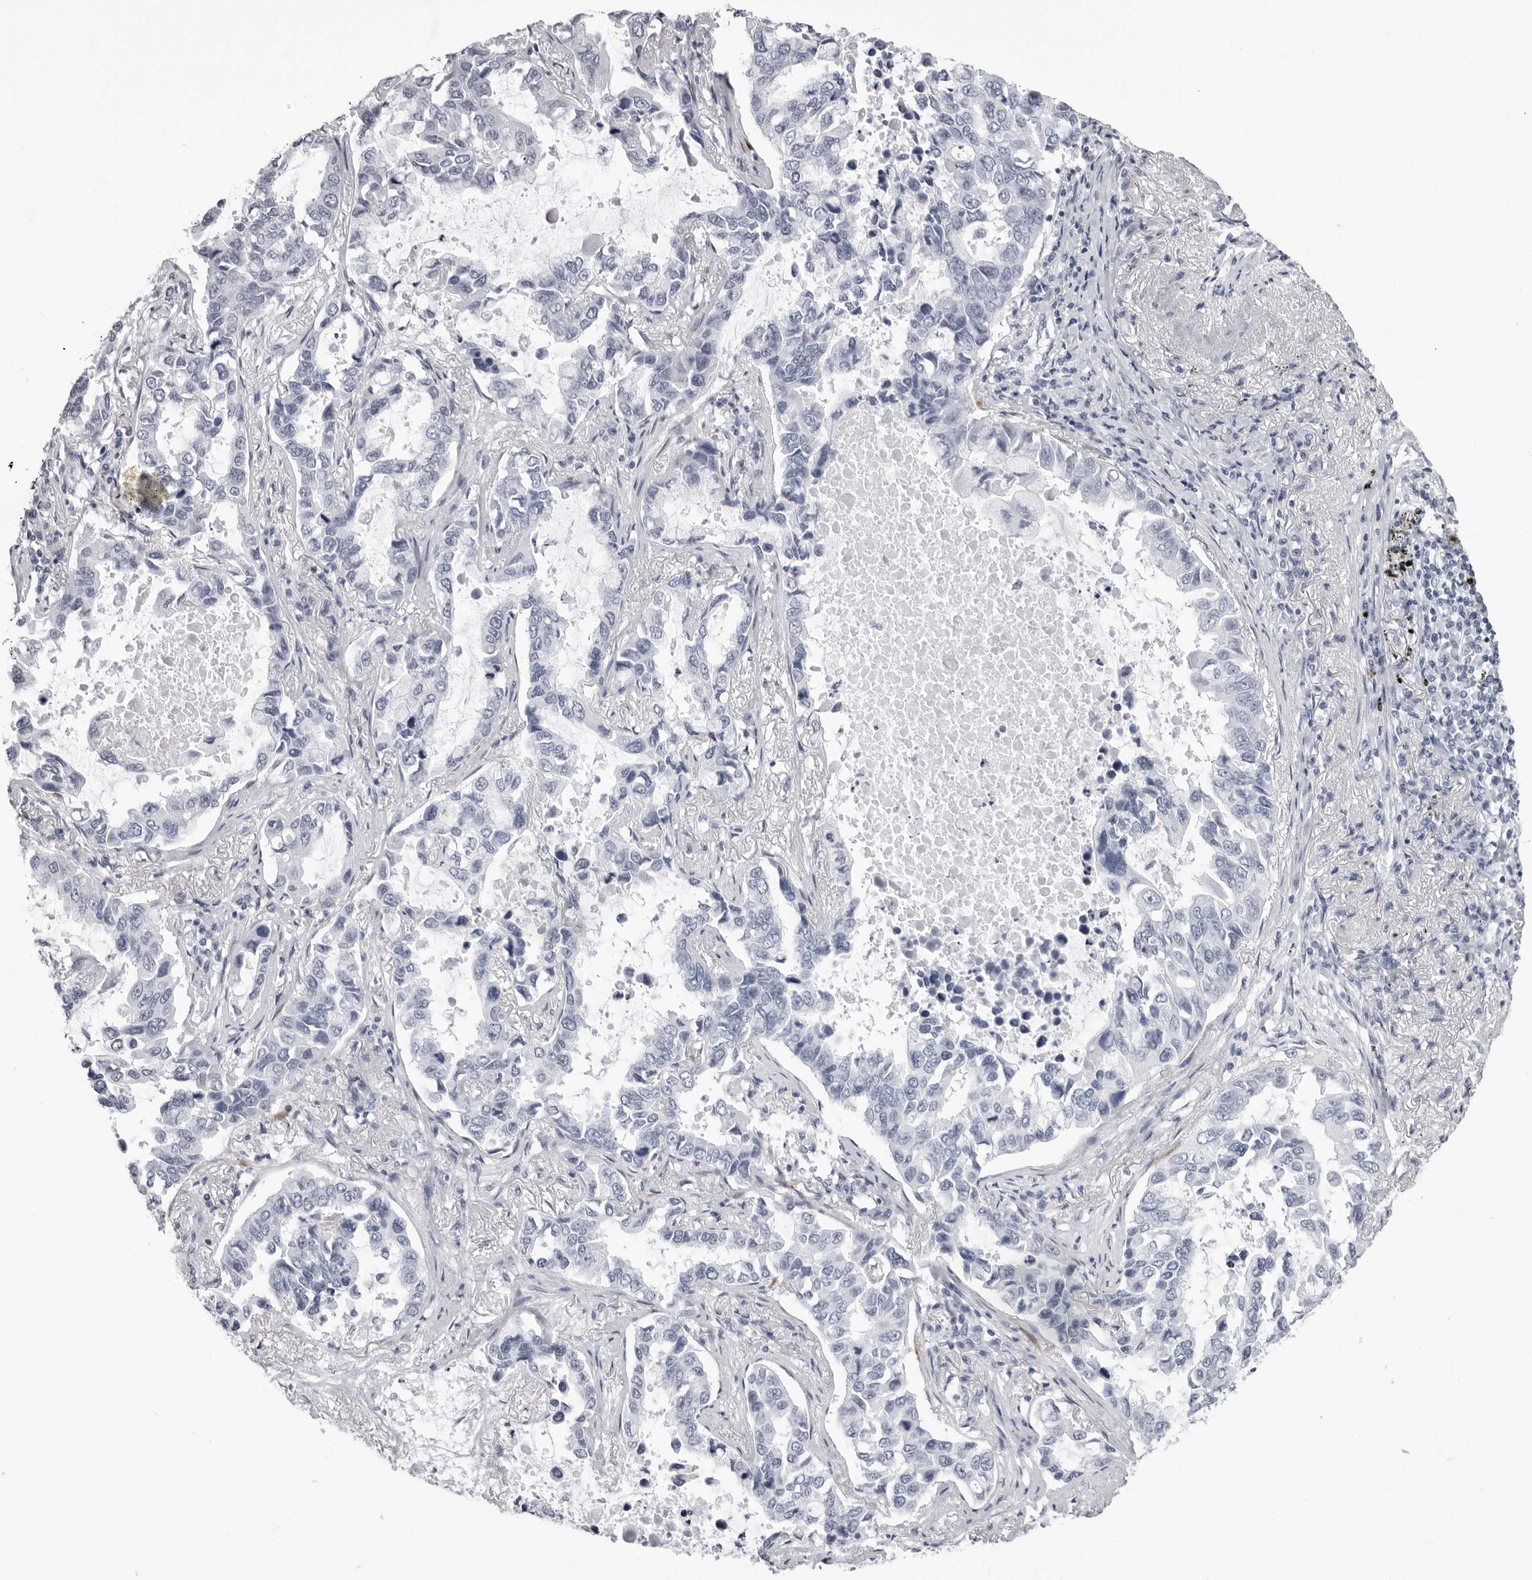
{"staining": {"intensity": "negative", "quantity": "none", "location": "none"}, "tissue": "lung cancer", "cell_type": "Tumor cells", "image_type": "cancer", "snomed": [{"axis": "morphology", "description": "Adenocarcinoma, NOS"}, {"axis": "topography", "description": "Lung"}], "caption": "DAB immunohistochemical staining of lung cancer (adenocarcinoma) demonstrates no significant staining in tumor cells. (DAB (3,3'-diaminobenzidine) IHC, high magnification).", "gene": "CST1", "patient": {"sex": "male", "age": 64}}